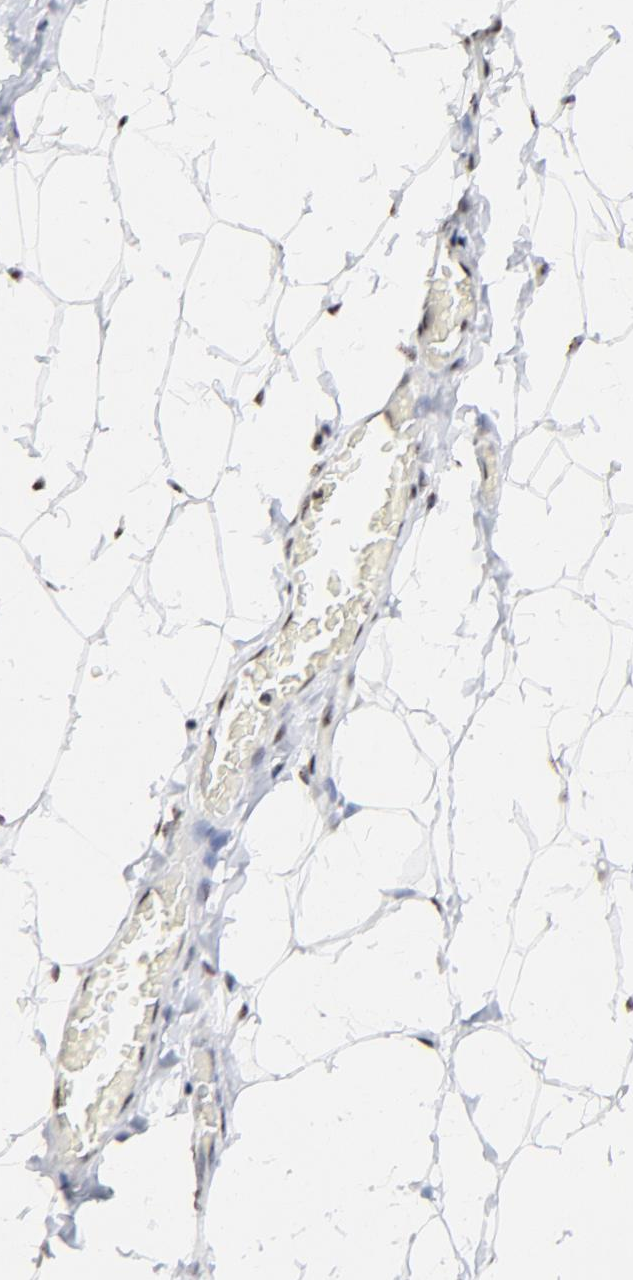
{"staining": {"intensity": "strong", "quantity": ">75%", "location": "nuclear"}, "tissue": "adipose tissue", "cell_type": "Adipocytes", "image_type": "normal", "snomed": [{"axis": "morphology", "description": "Normal tissue, NOS"}, {"axis": "topography", "description": "Soft tissue"}], "caption": "IHC of unremarkable adipose tissue exhibits high levels of strong nuclear expression in approximately >75% of adipocytes.", "gene": "MBD4", "patient": {"sex": "male", "age": 26}}